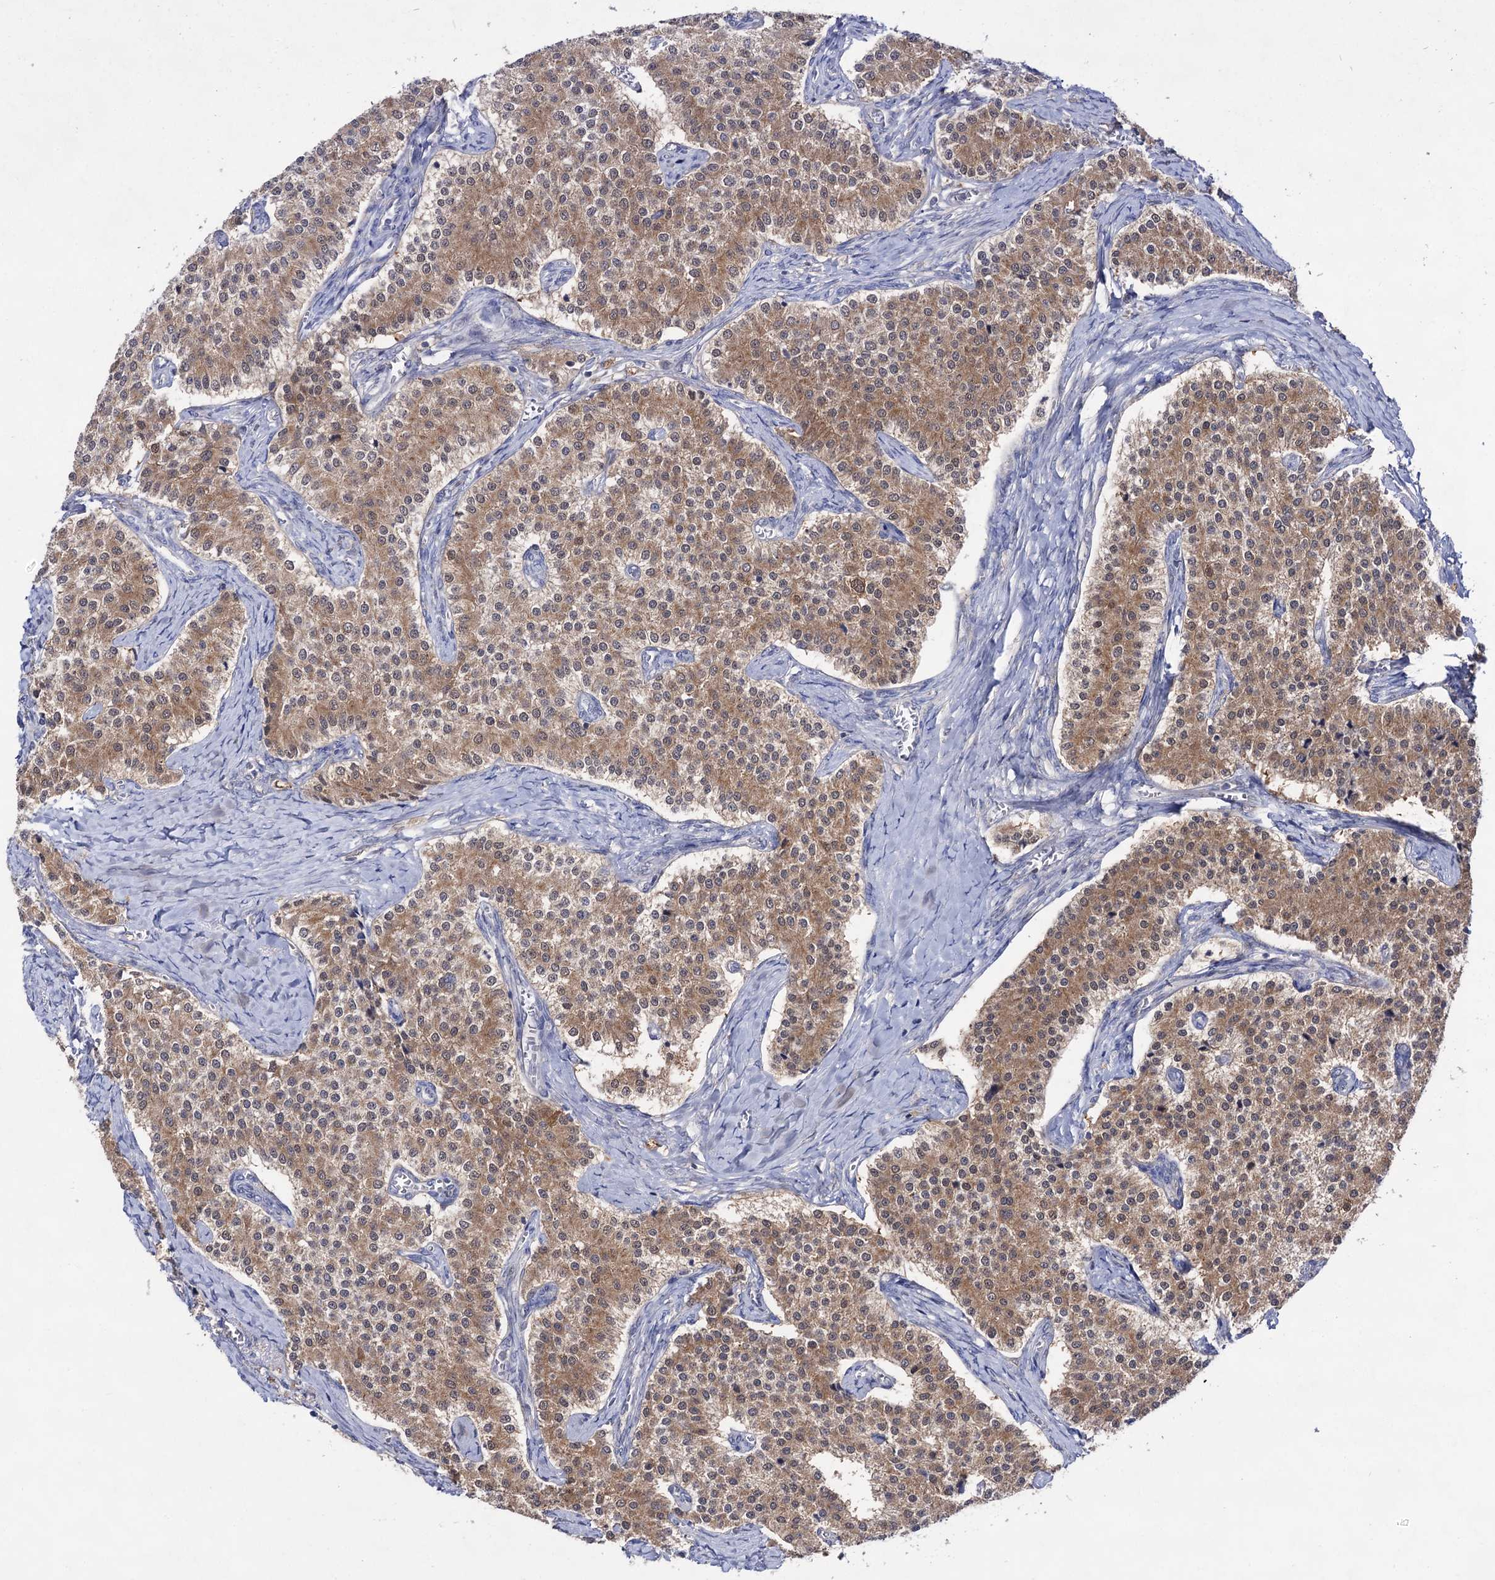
{"staining": {"intensity": "moderate", "quantity": ">75%", "location": "cytoplasmic/membranous"}, "tissue": "carcinoid", "cell_type": "Tumor cells", "image_type": "cancer", "snomed": [{"axis": "morphology", "description": "Carcinoid, malignant, NOS"}, {"axis": "topography", "description": "Colon"}], "caption": "Brown immunohistochemical staining in human carcinoid shows moderate cytoplasmic/membranous expression in about >75% of tumor cells.", "gene": "ACTR6", "patient": {"sex": "female", "age": 52}}